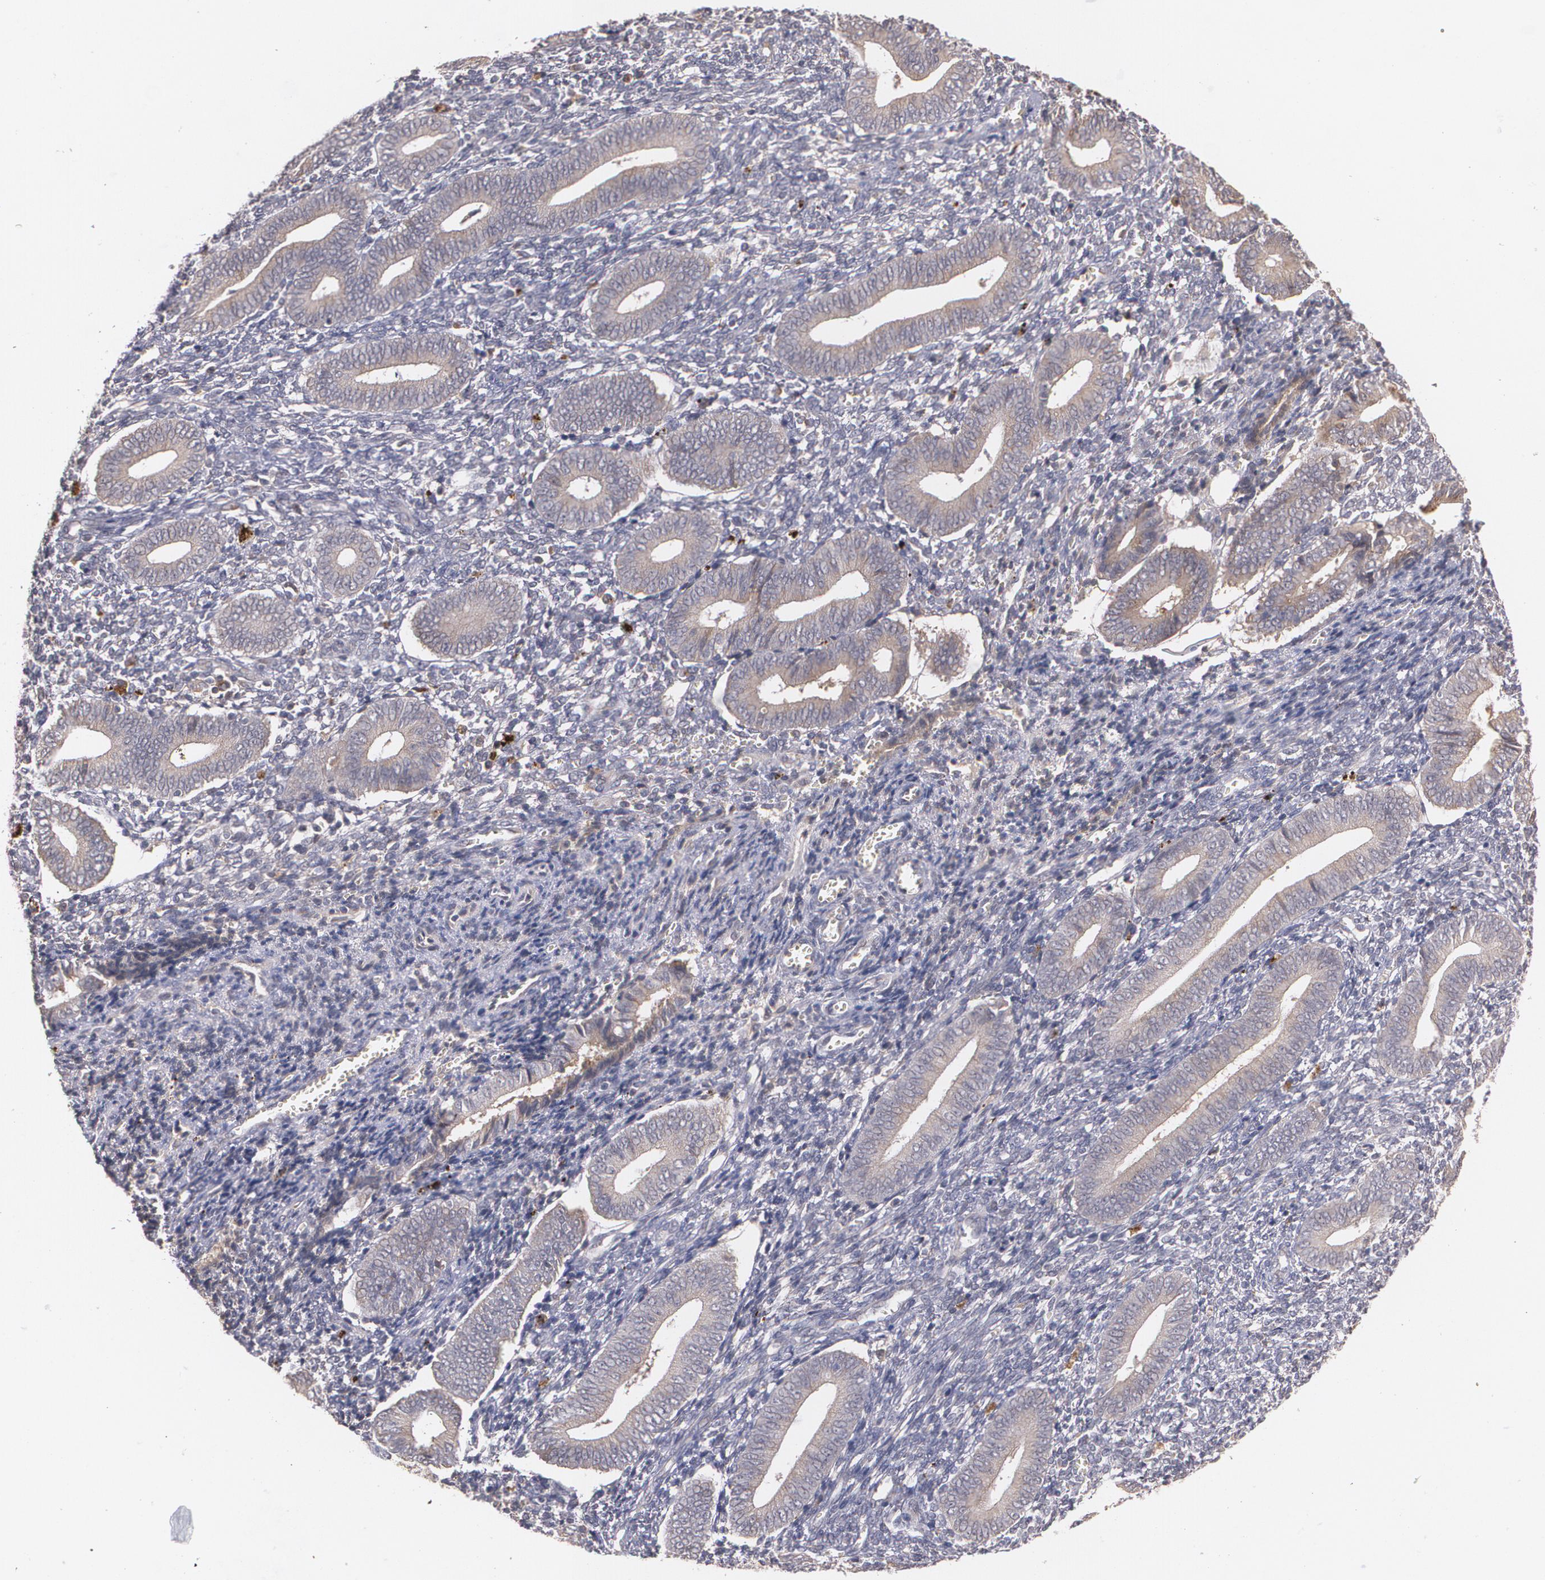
{"staining": {"intensity": "weak", "quantity": "25%-75%", "location": "cytoplasmic/membranous"}, "tissue": "endometrium", "cell_type": "Cells in endometrial stroma", "image_type": "normal", "snomed": [{"axis": "morphology", "description": "Normal tissue, NOS"}, {"axis": "topography", "description": "Uterus"}, {"axis": "topography", "description": "Endometrium"}], "caption": "An image showing weak cytoplasmic/membranous positivity in approximately 25%-75% of cells in endometrial stroma in benign endometrium, as visualized by brown immunohistochemical staining.", "gene": "IFNGR2", "patient": {"sex": "female", "age": 33}}